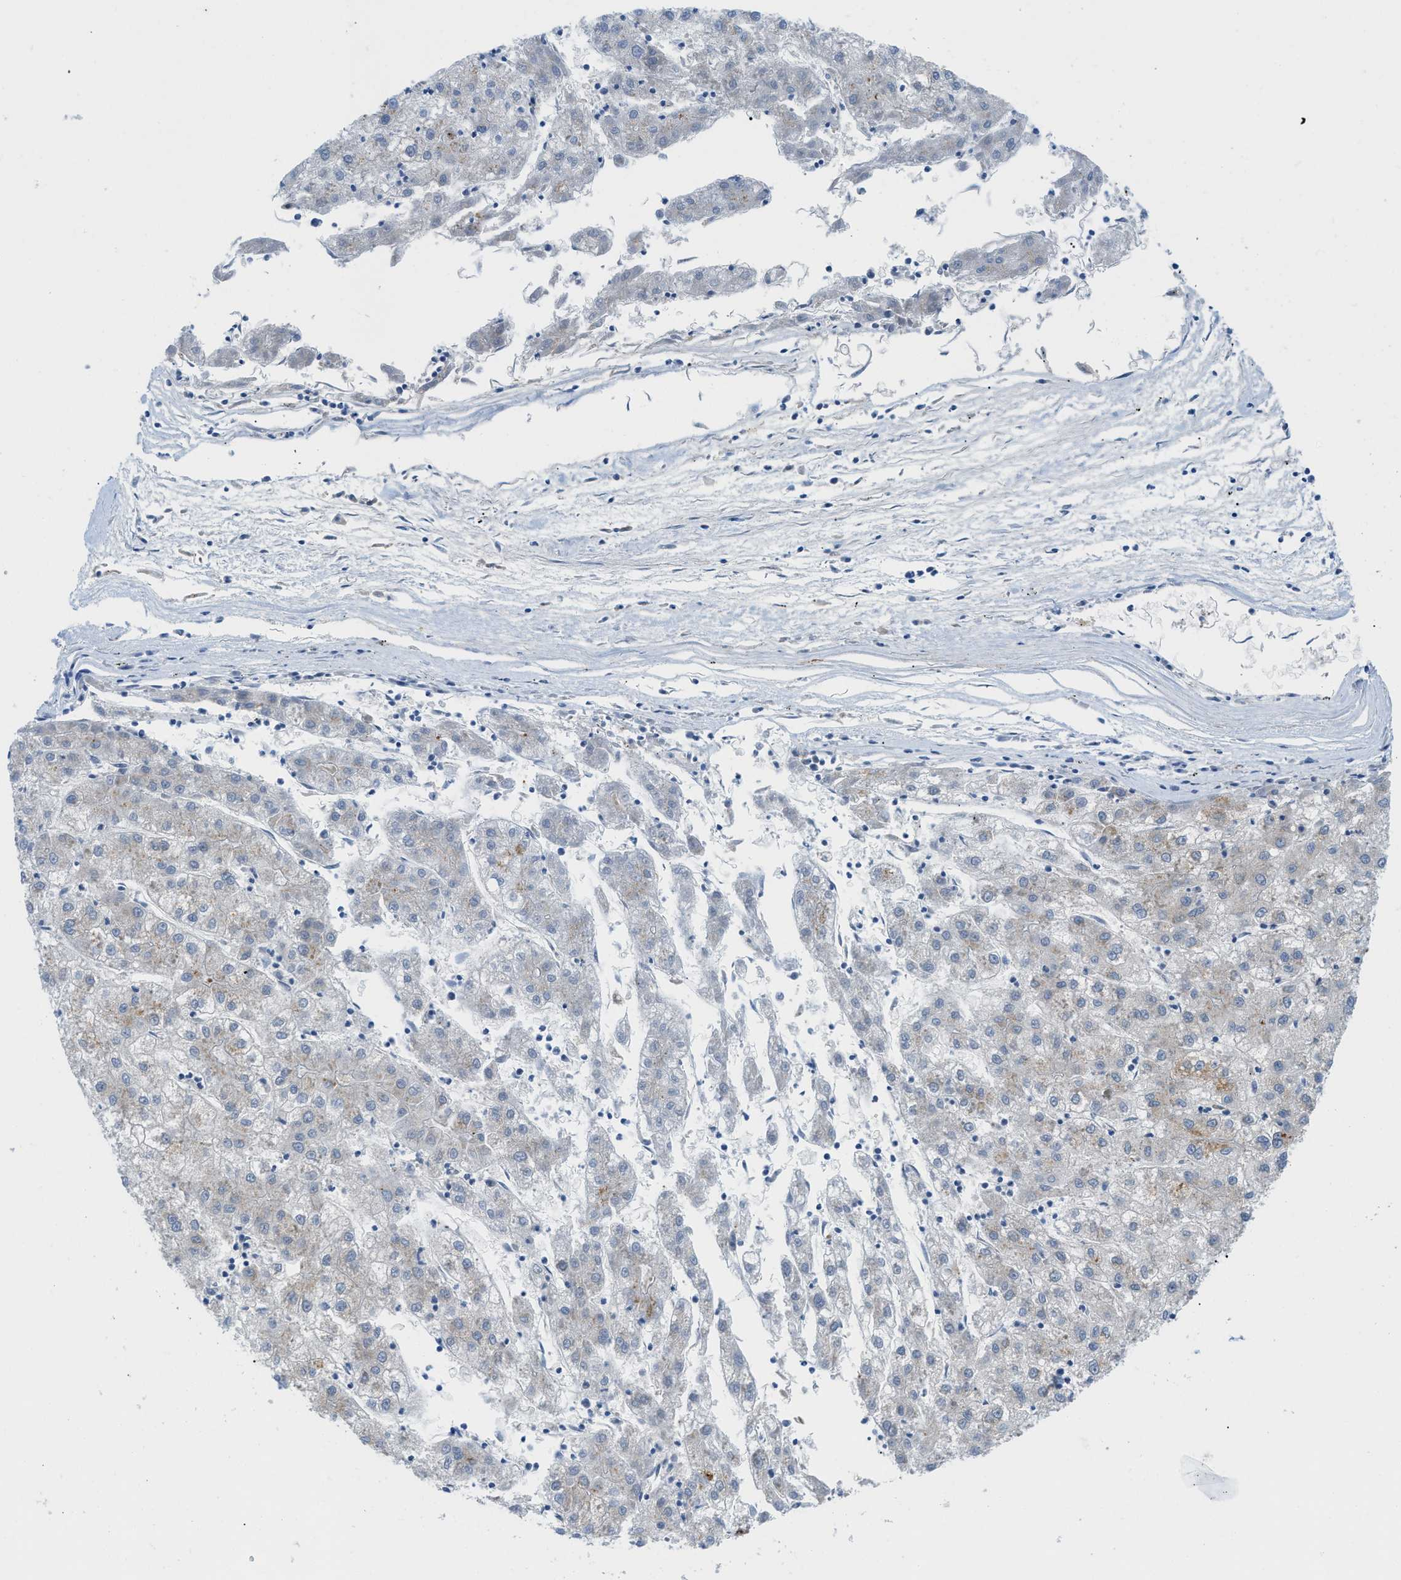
{"staining": {"intensity": "weak", "quantity": "<25%", "location": "cytoplasmic/membranous"}, "tissue": "liver cancer", "cell_type": "Tumor cells", "image_type": "cancer", "snomed": [{"axis": "morphology", "description": "Carcinoma, Hepatocellular, NOS"}, {"axis": "topography", "description": "Liver"}], "caption": "A high-resolution photomicrograph shows immunohistochemistry staining of liver cancer, which reveals no significant expression in tumor cells.", "gene": "RBBP9", "patient": {"sex": "male", "age": 72}}